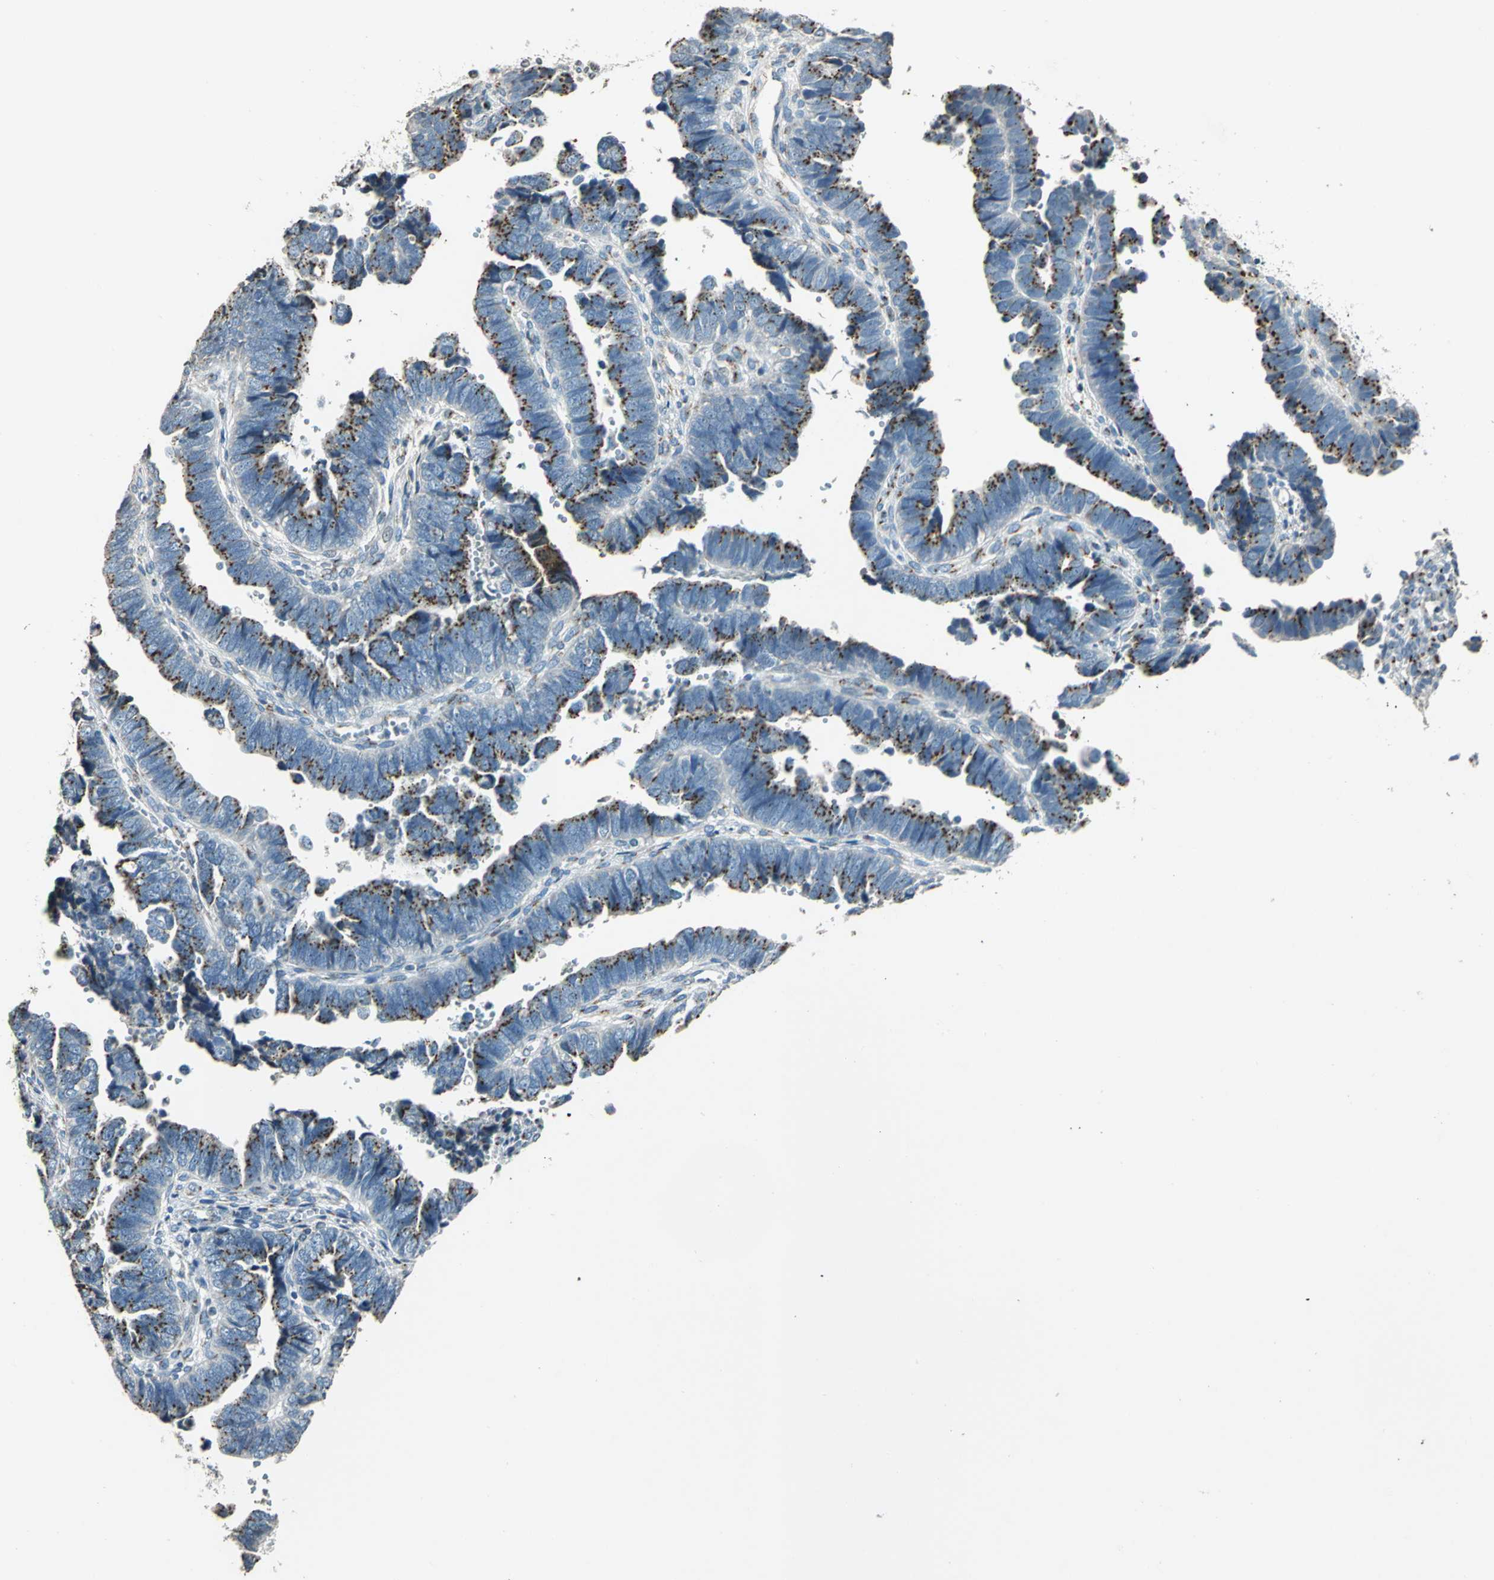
{"staining": {"intensity": "moderate", "quantity": "25%-75%", "location": "cytoplasmic/membranous"}, "tissue": "endometrial cancer", "cell_type": "Tumor cells", "image_type": "cancer", "snomed": [{"axis": "morphology", "description": "Adenocarcinoma, NOS"}, {"axis": "topography", "description": "Endometrium"}], "caption": "This histopathology image reveals endometrial adenocarcinoma stained with immunohistochemistry (IHC) to label a protein in brown. The cytoplasmic/membranous of tumor cells show moderate positivity for the protein. Nuclei are counter-stained blue.", "gene": "TMEM115", "patient": {"sex": "female", "age": 75}}